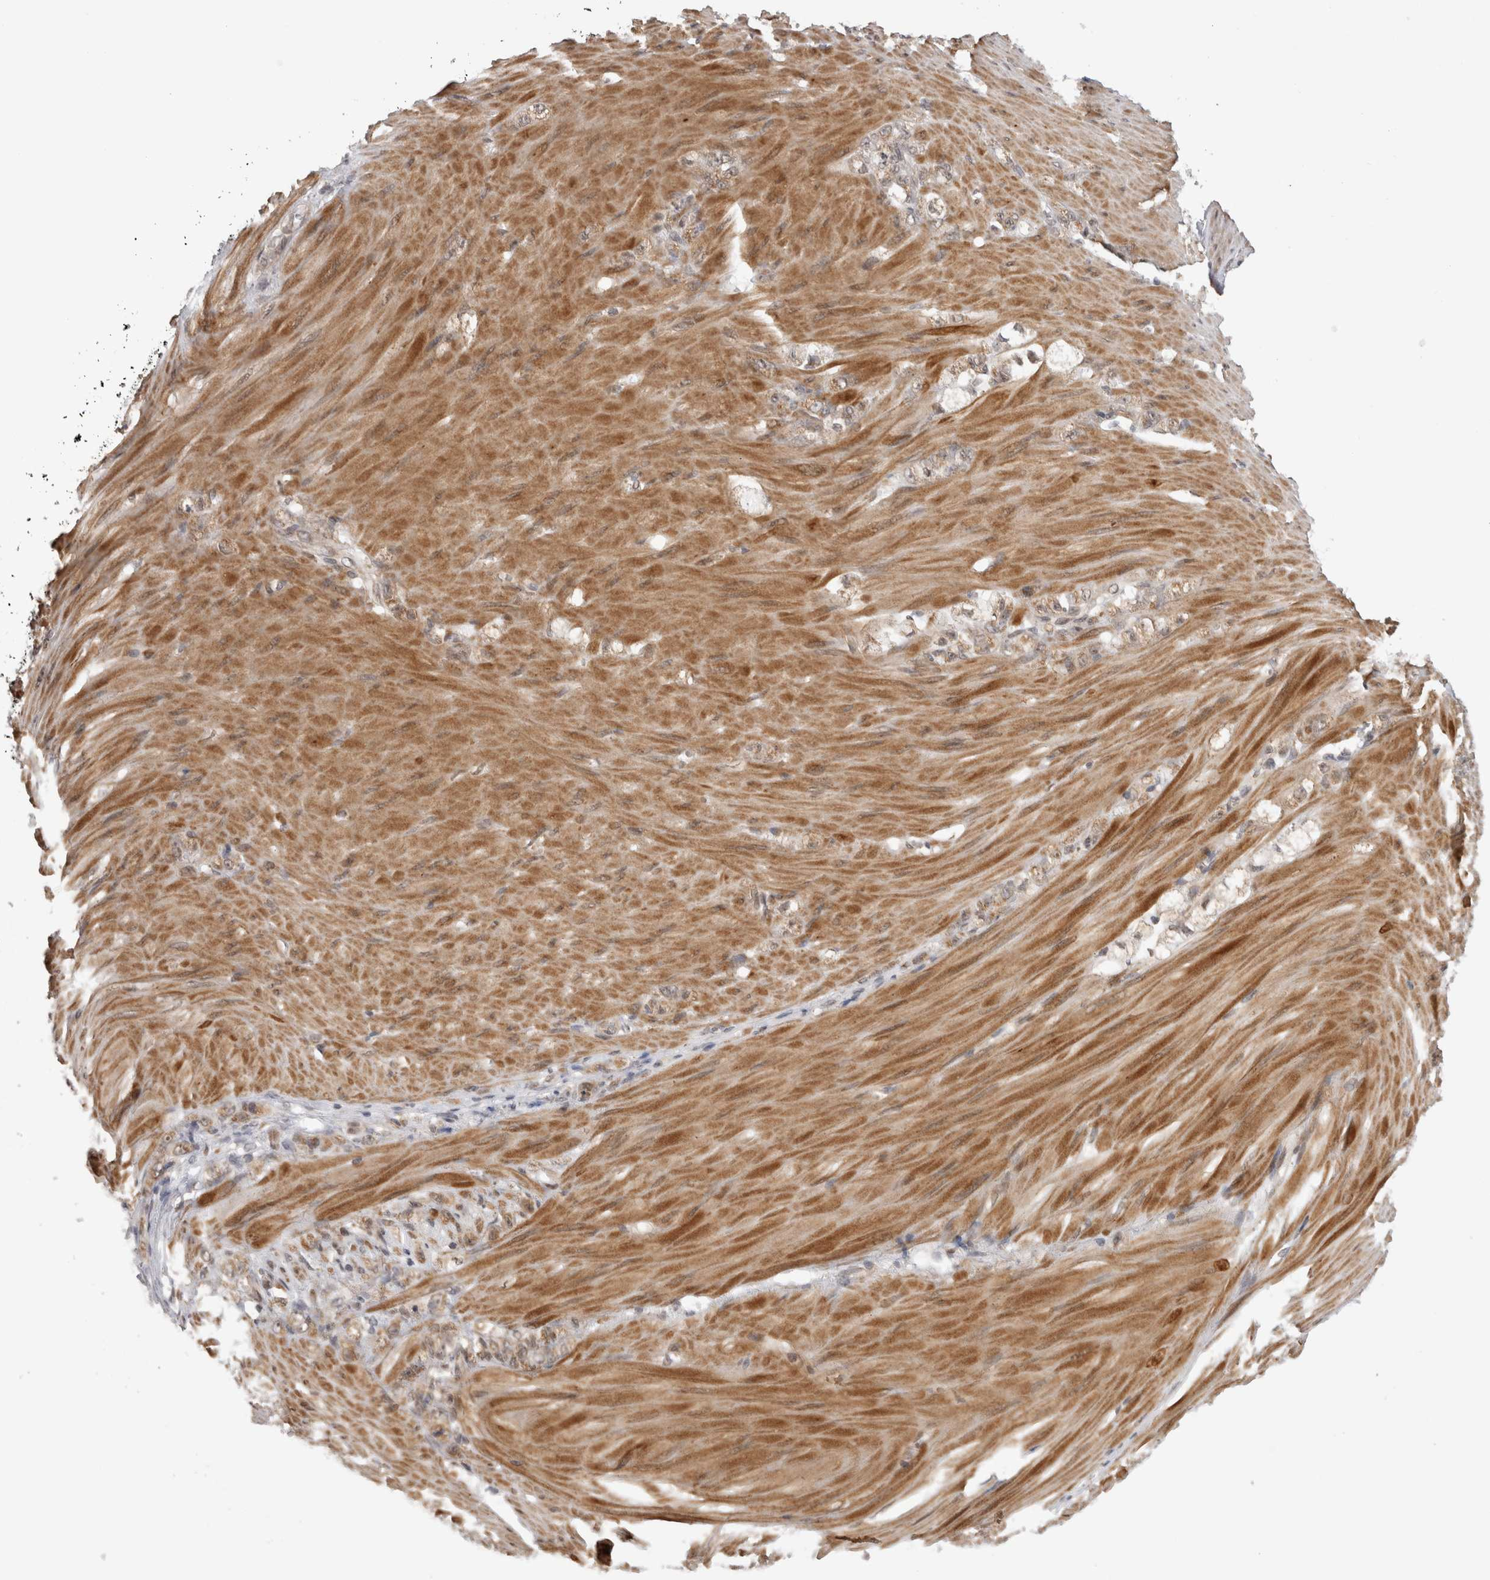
{"staining": {"intensity": "moderate", "quantity": ">75%", "location": "cytoplasmic/membranous"}, "tissue": "stomach cancer", "cell_type": "Tumor cells", "image_type": "cancer", "snomed": [{"axis": "morphology", "description": "Normal tissue, NOS"}, {"axis": "morphology", "description": "Adenocarcinoma, NOS"}, {"axis": "topography", "description": "Stomach"}], "caption": "DAB (3,3'-diaminobenzidine) immunohistochemical staining of human stomach cancer displays moderate cytoplasmic/membranous protein positivity in approximately >75% of tumor cells. (Stains: DAB in brown, nuclei in blue, Microscopy: brightfield microscopy at high magnification).", "gene": "TMEM65", "patient": {"sex": "male", "age": 82}}